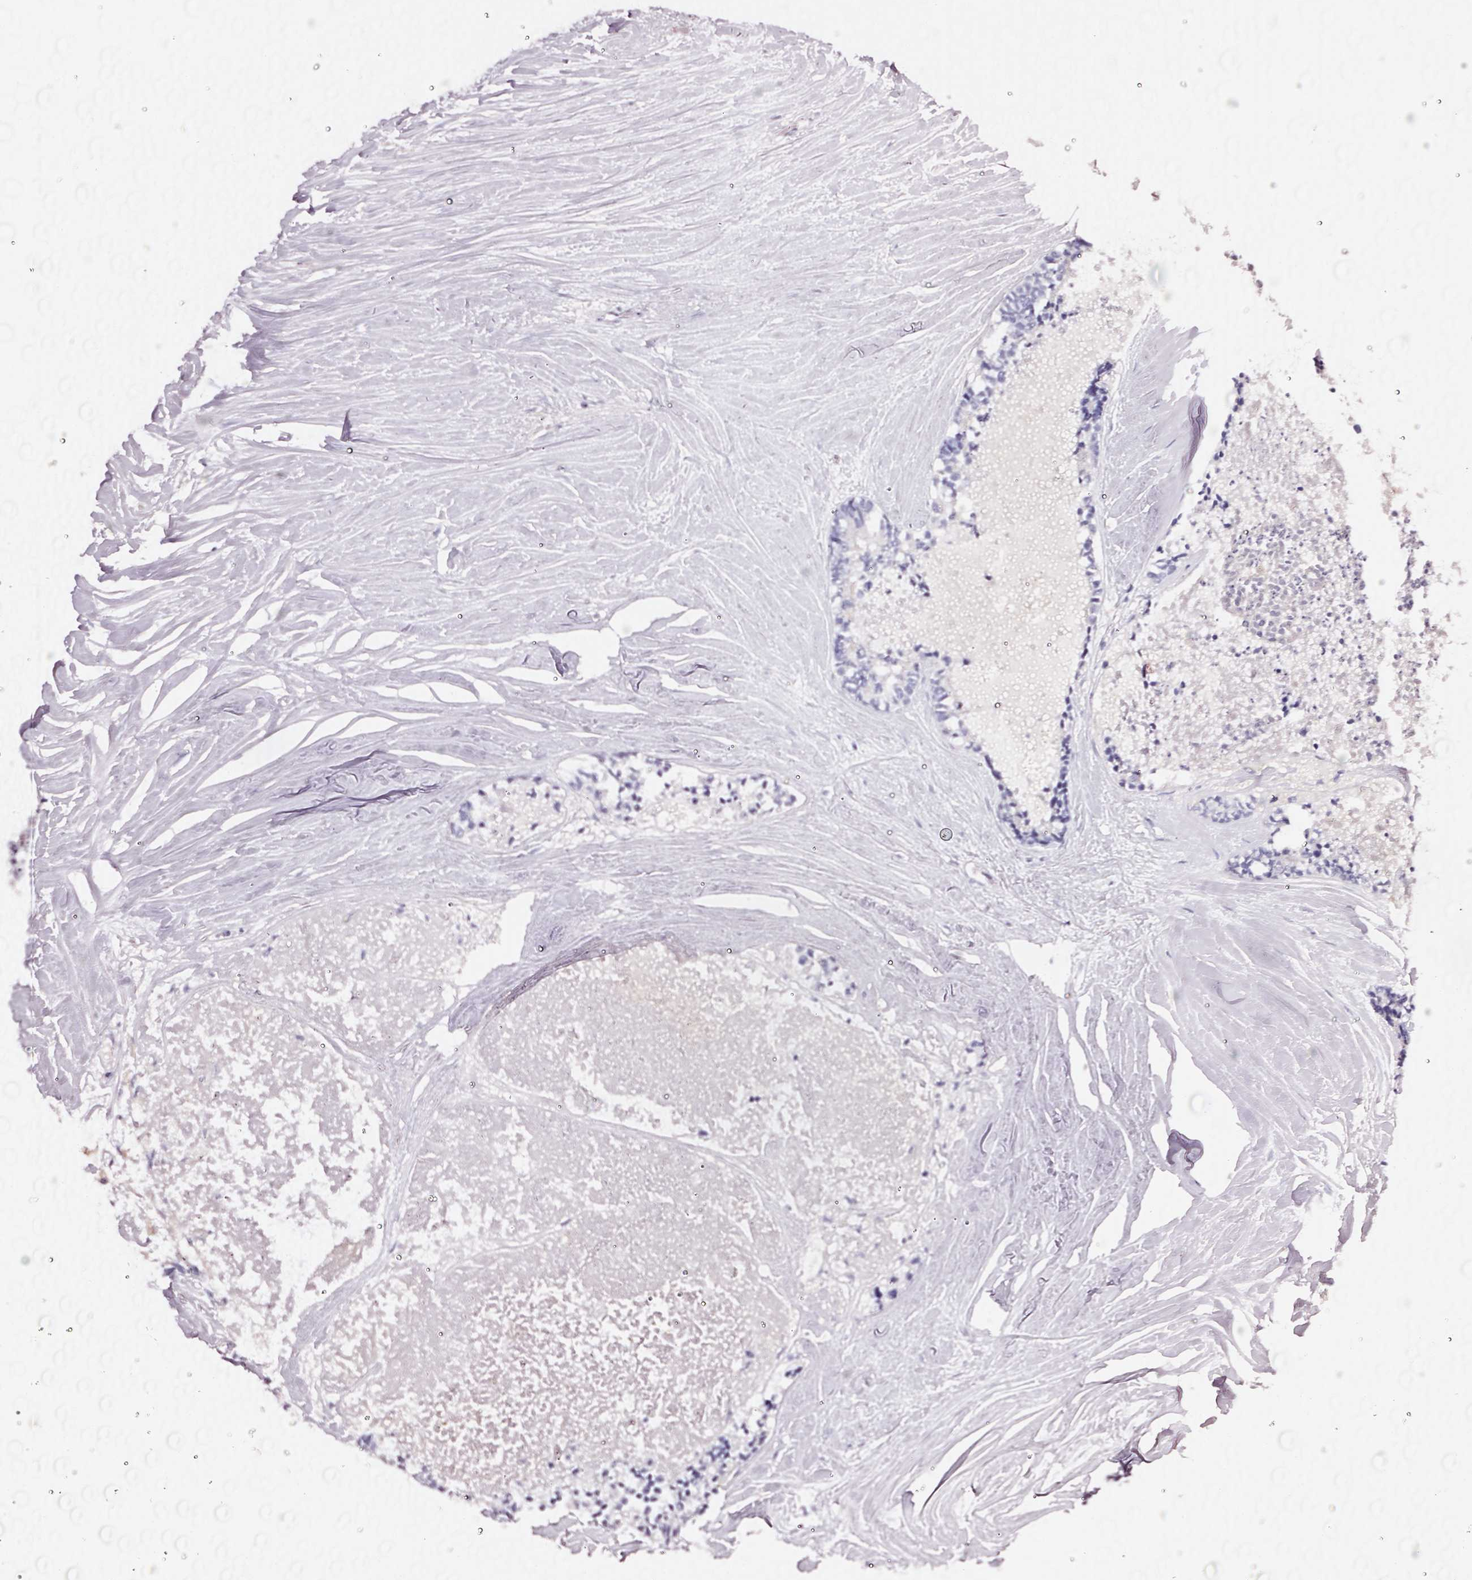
{"staining": {"intensity": "negative", "quantity": "none", "location": "none"}, "tissue": "colorectal cancer", "cell_type": "Tumor cells", "image_type": "cancer", "snomed": [{"axis": "morphology", "description": "Adenocarcinoma, NOS"}, {"axis": "topography", "description": "Colon"}, {"axis": "topography", "description": "Rectum"}], "caption": "Colorectal adenocarcinoma was stained to show a protein in brown. There is no significant staining in tumor cells. (DAB (3,3'-diaminobenzidine) immunohistochemistry visualized using brightfield microscopy, high magnification).", "gene": "CYB561A3", "patient": {"sex": "male", "age": 57}}